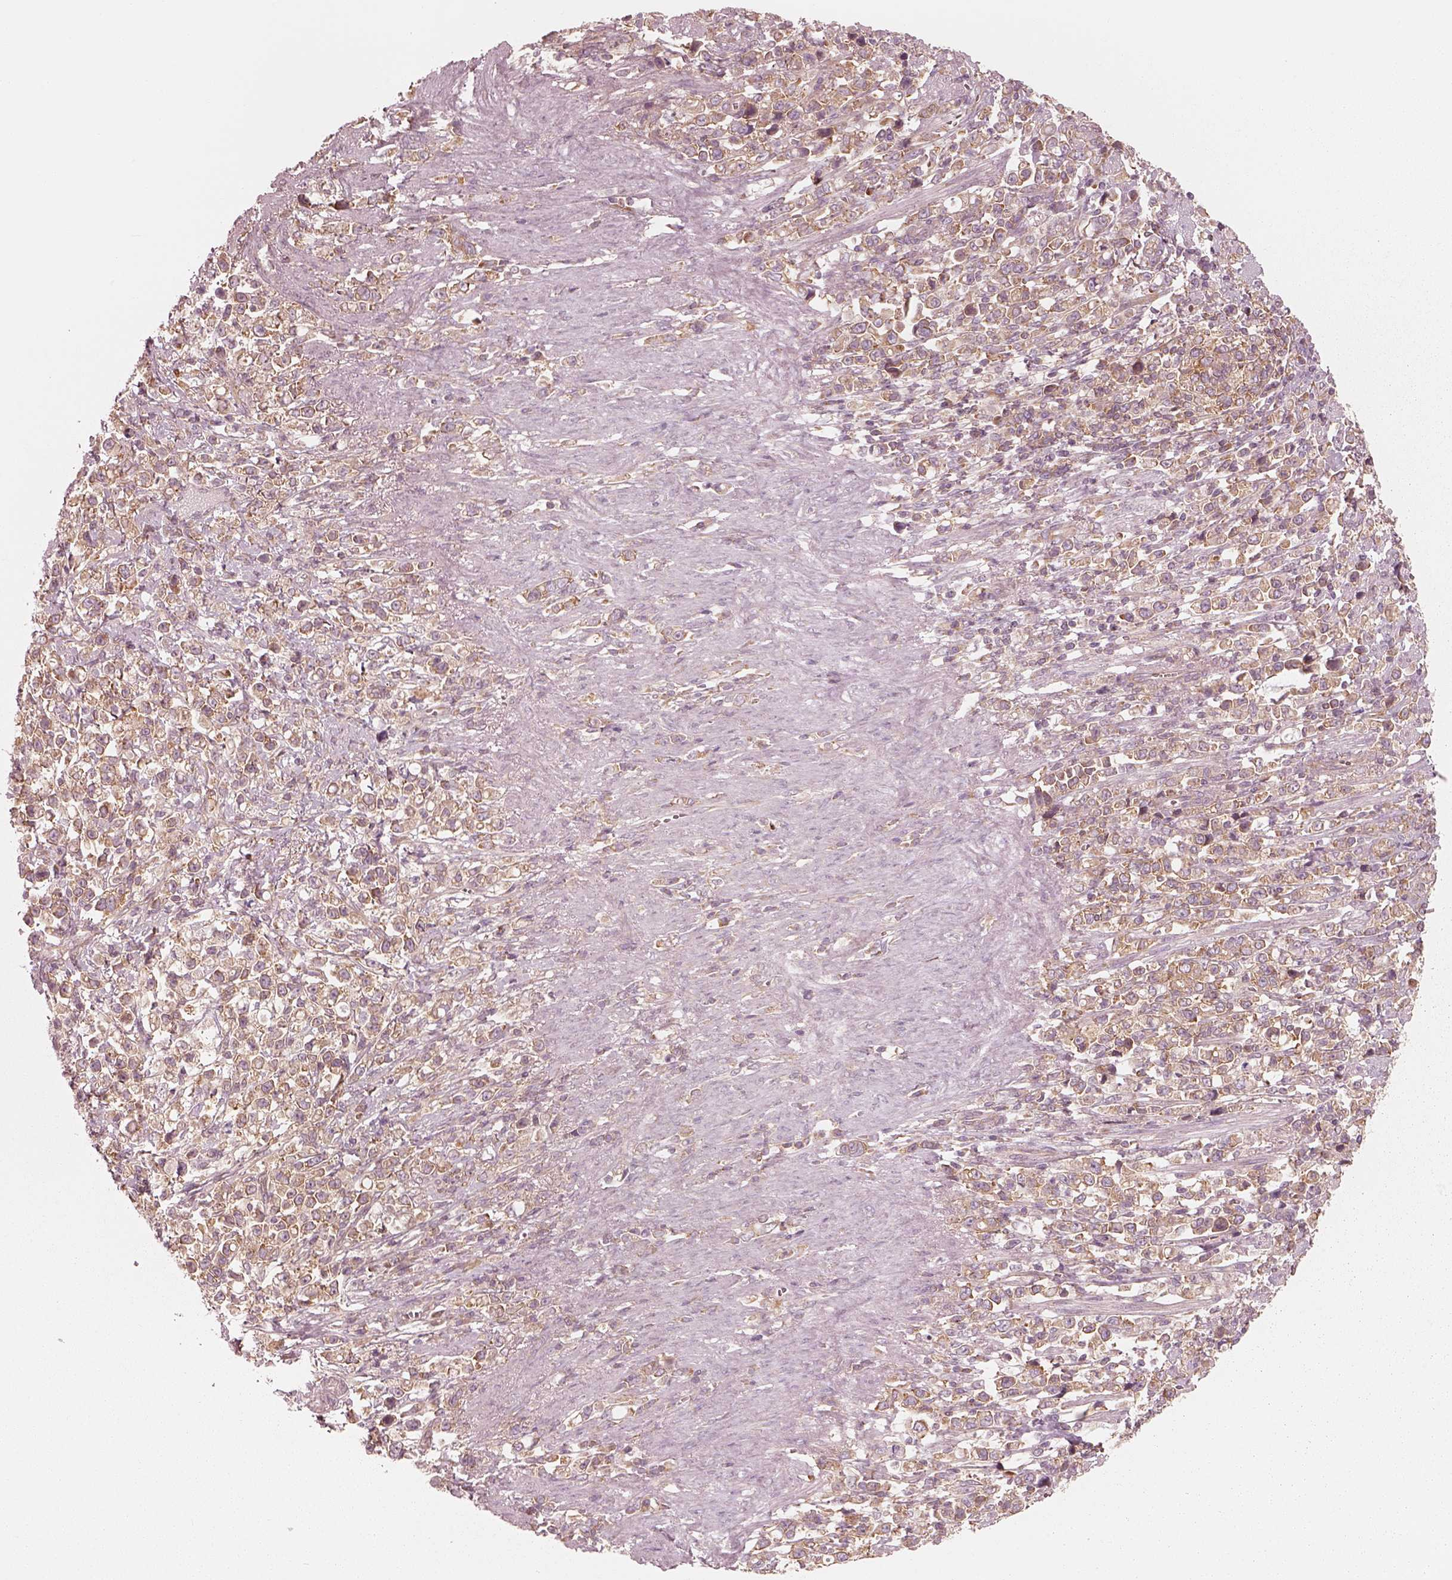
{"staining": {"intensity": "moderate", "quantity": ">75%", "location": "cytoplasmic/membranous"}, "tissue": "stomach cancer", "cell_type": "Tumor cells", "image_type": "cancer", "snomed": [{"axis": "morphology", "description": "Adenocarcinoma, NOS"}, {"axis": "topography", "description": "Stomach"}], "caption": "This histopathology image exhibits adenocarcinoma (stomach) stained with immunohistochemistry (IHC) to label a protein in brown. The cytoplasmic/membranous of tumor cells show moderate positivity for the protein. Nuclei are counter-stained blue.", "gene": "CNOT2", "patient": {"sex": "male", "age": 63}}